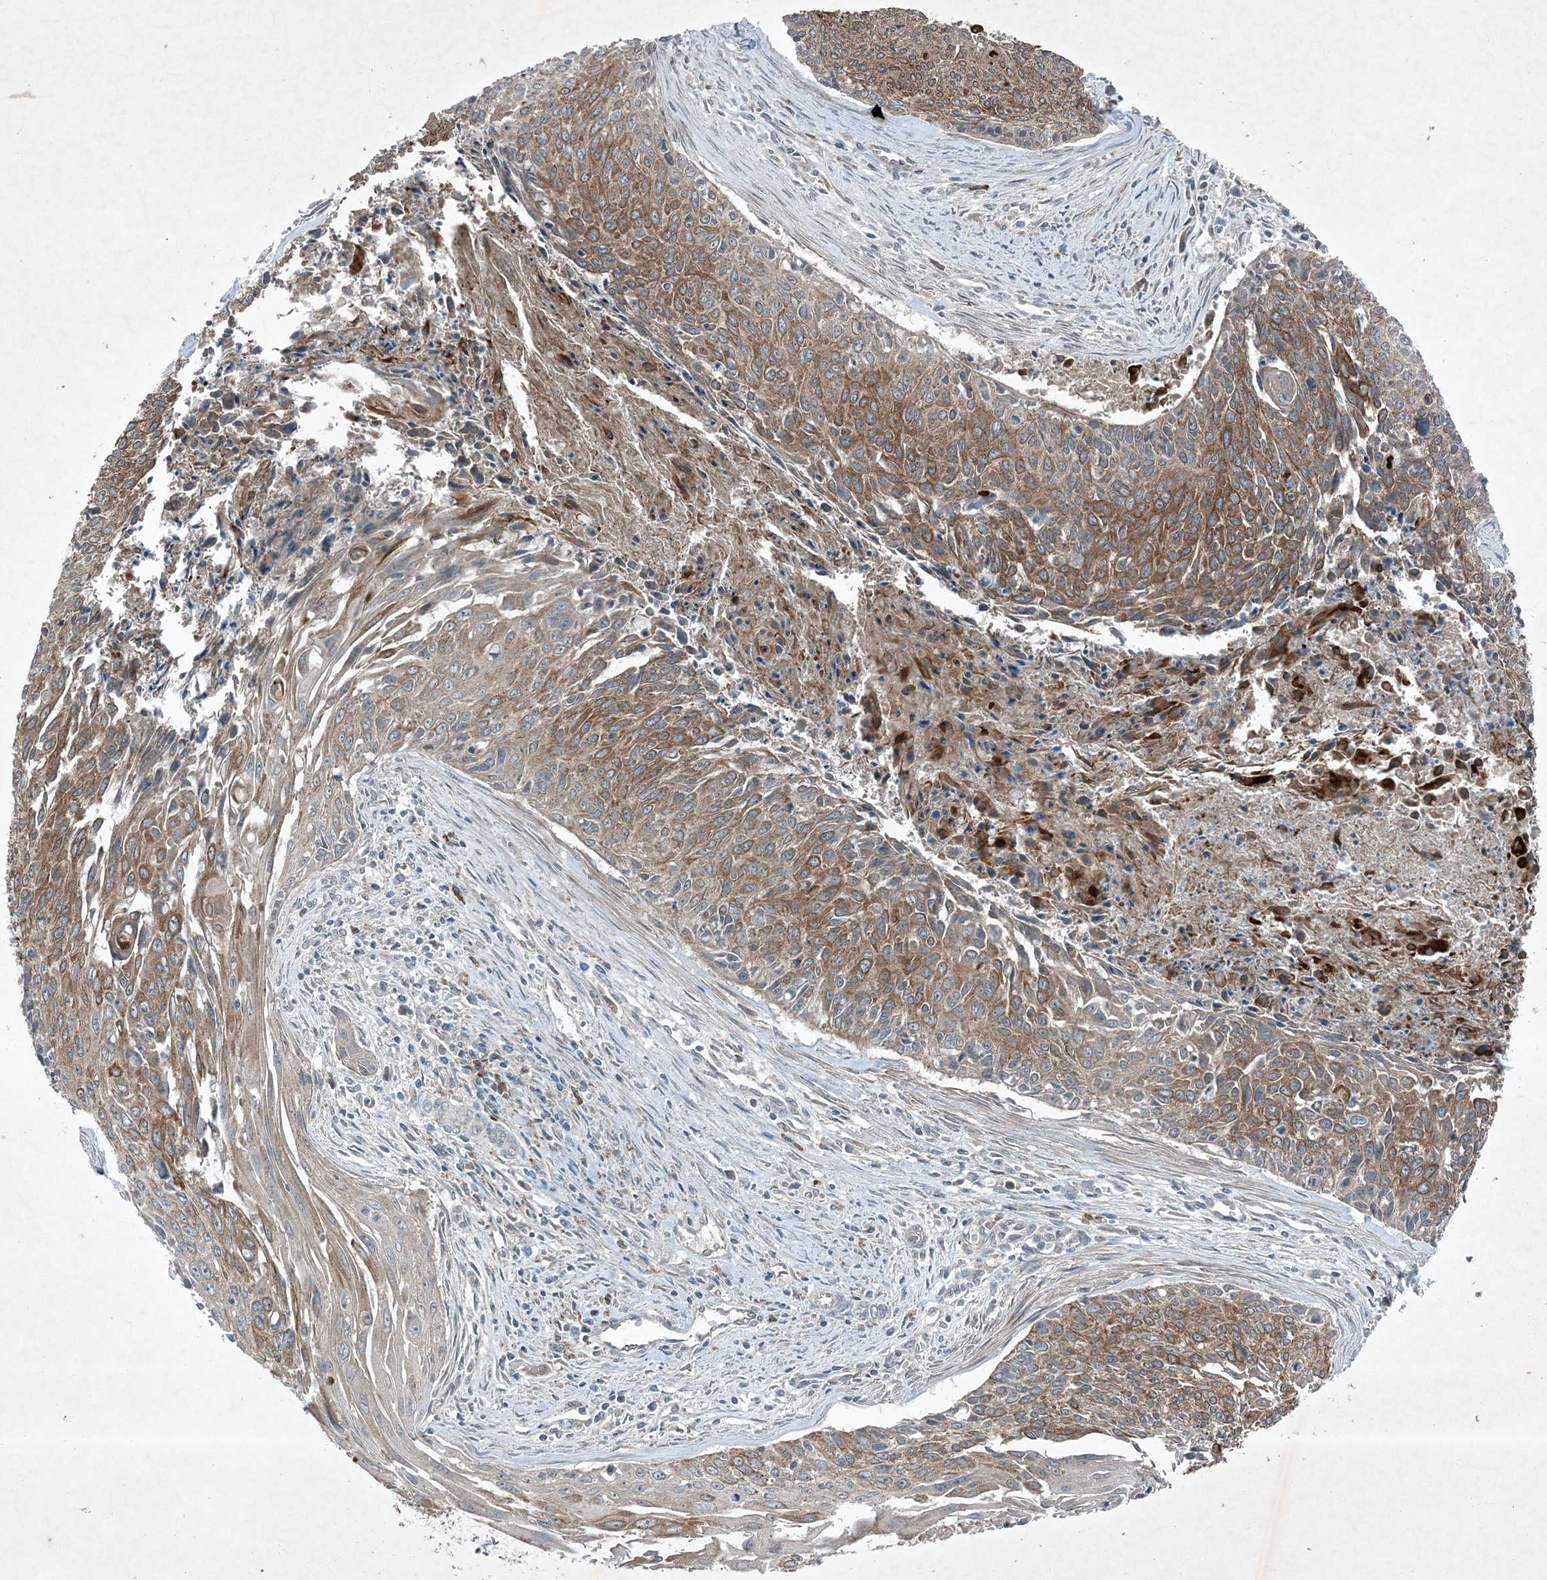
{"staining": {"intensity": "moderate", "quantity": ">75%", "location": "cytoplasmic/membranous"}, "tissue": "cervical cancer", "cell_type": "Tumor cells", "image_type": "cancer", "snomed": [{"axis": "morphology", "description": "Squamous cell carcinoma, NOS"}, {"axis": "topography", "description": "Cervix"}], "caption": "Immunohistochemical staining of human squamous cell carcinoma (cervical) displays medium levels of moderate cytoplasmic/membranous staining in approximately >75% of tumor cells.", "gene": "MDN1", "patient": {"sex": "female", "age": 55}}